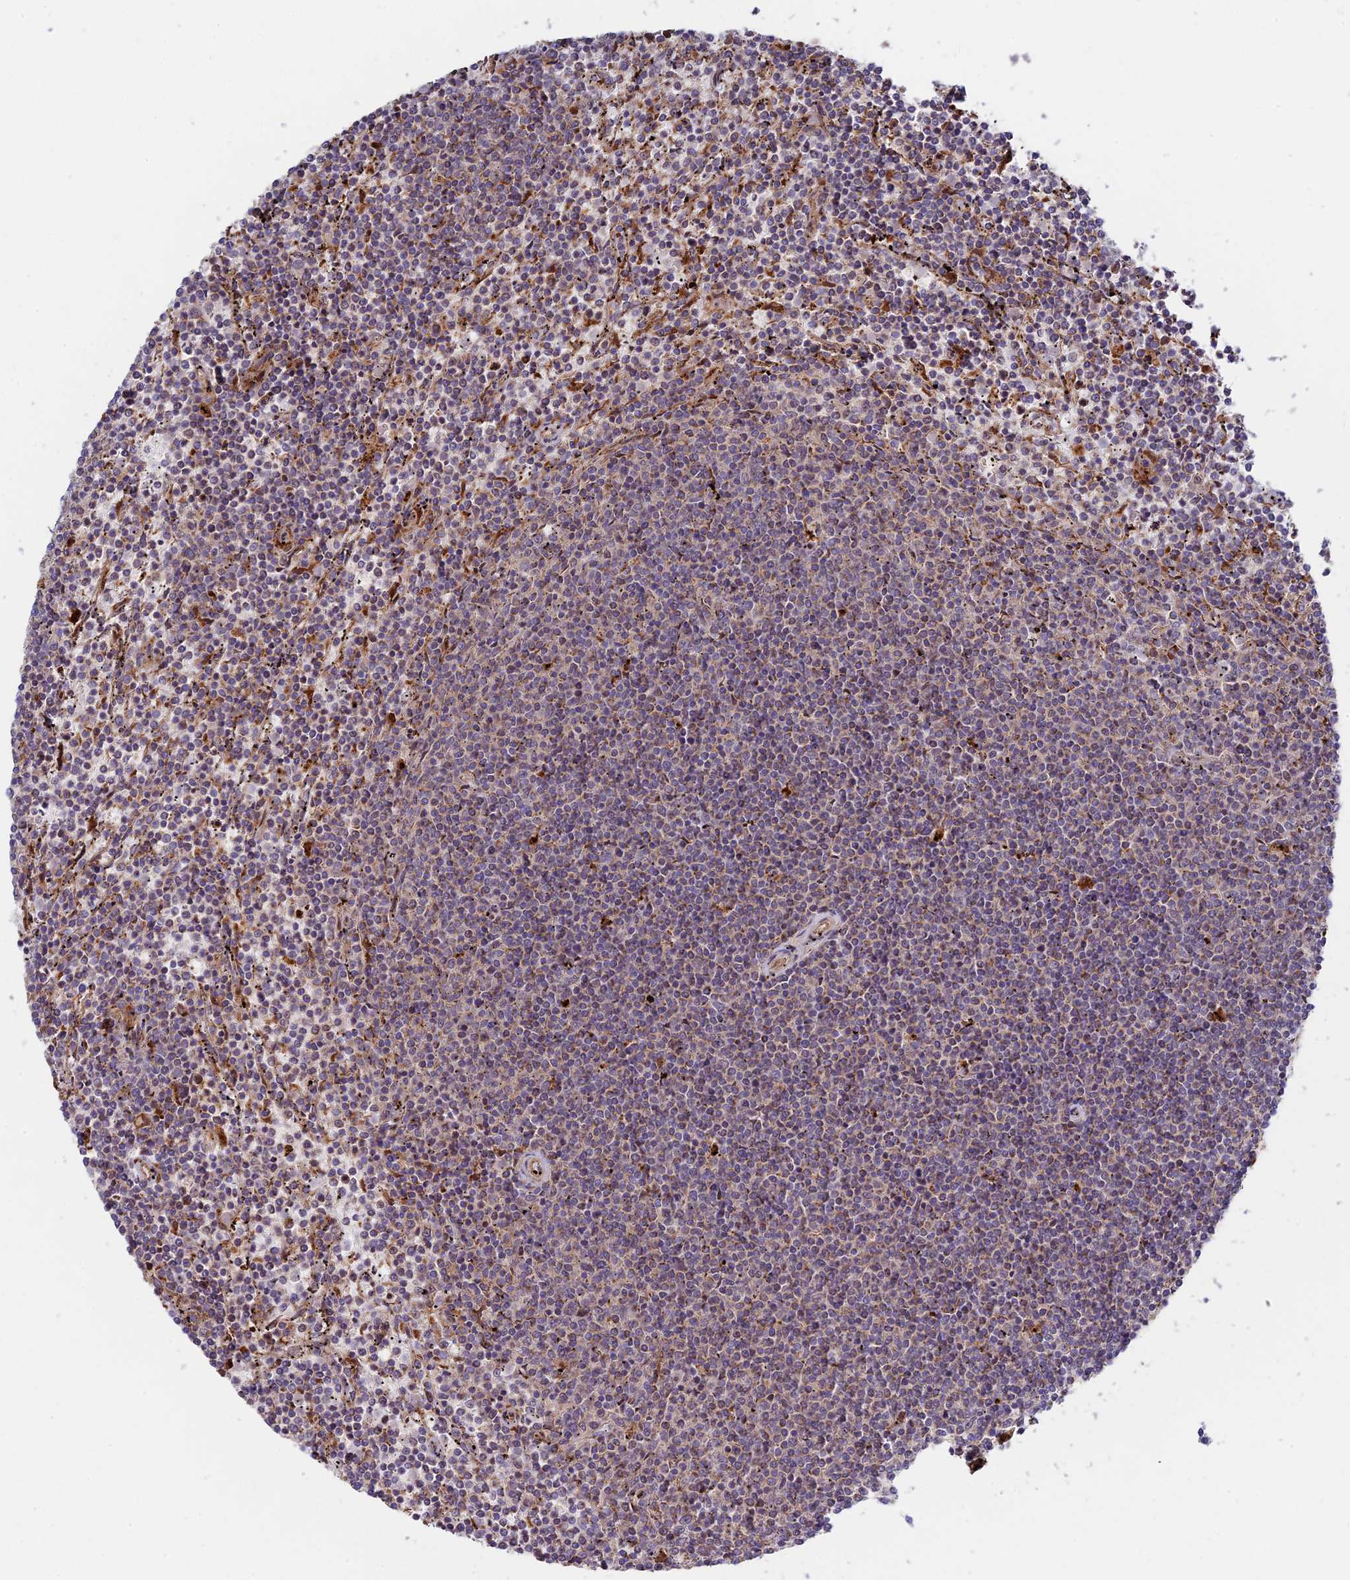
{"staining": {"intensity": "weak", "quantity": "<25%", "location": "cytoplasmic/membranous"}, "tissue": "lymphoma", "cell_type": "Tumor cells", "image_type": "cancer", "snomed": [{"axis": "morphology", "description": "Malignant lymphoma, non-Hodgkin's type, Low grade"}, {"axis": "topography", "description": "Spleen"}], "caption": "An immunohistochemistry (IHC) micrograph of lymphoma is shown. There is no staining in tumor cells of lymphoma.", "gene": "FUOM", "patient": {"sex": "female", "age": 50}}